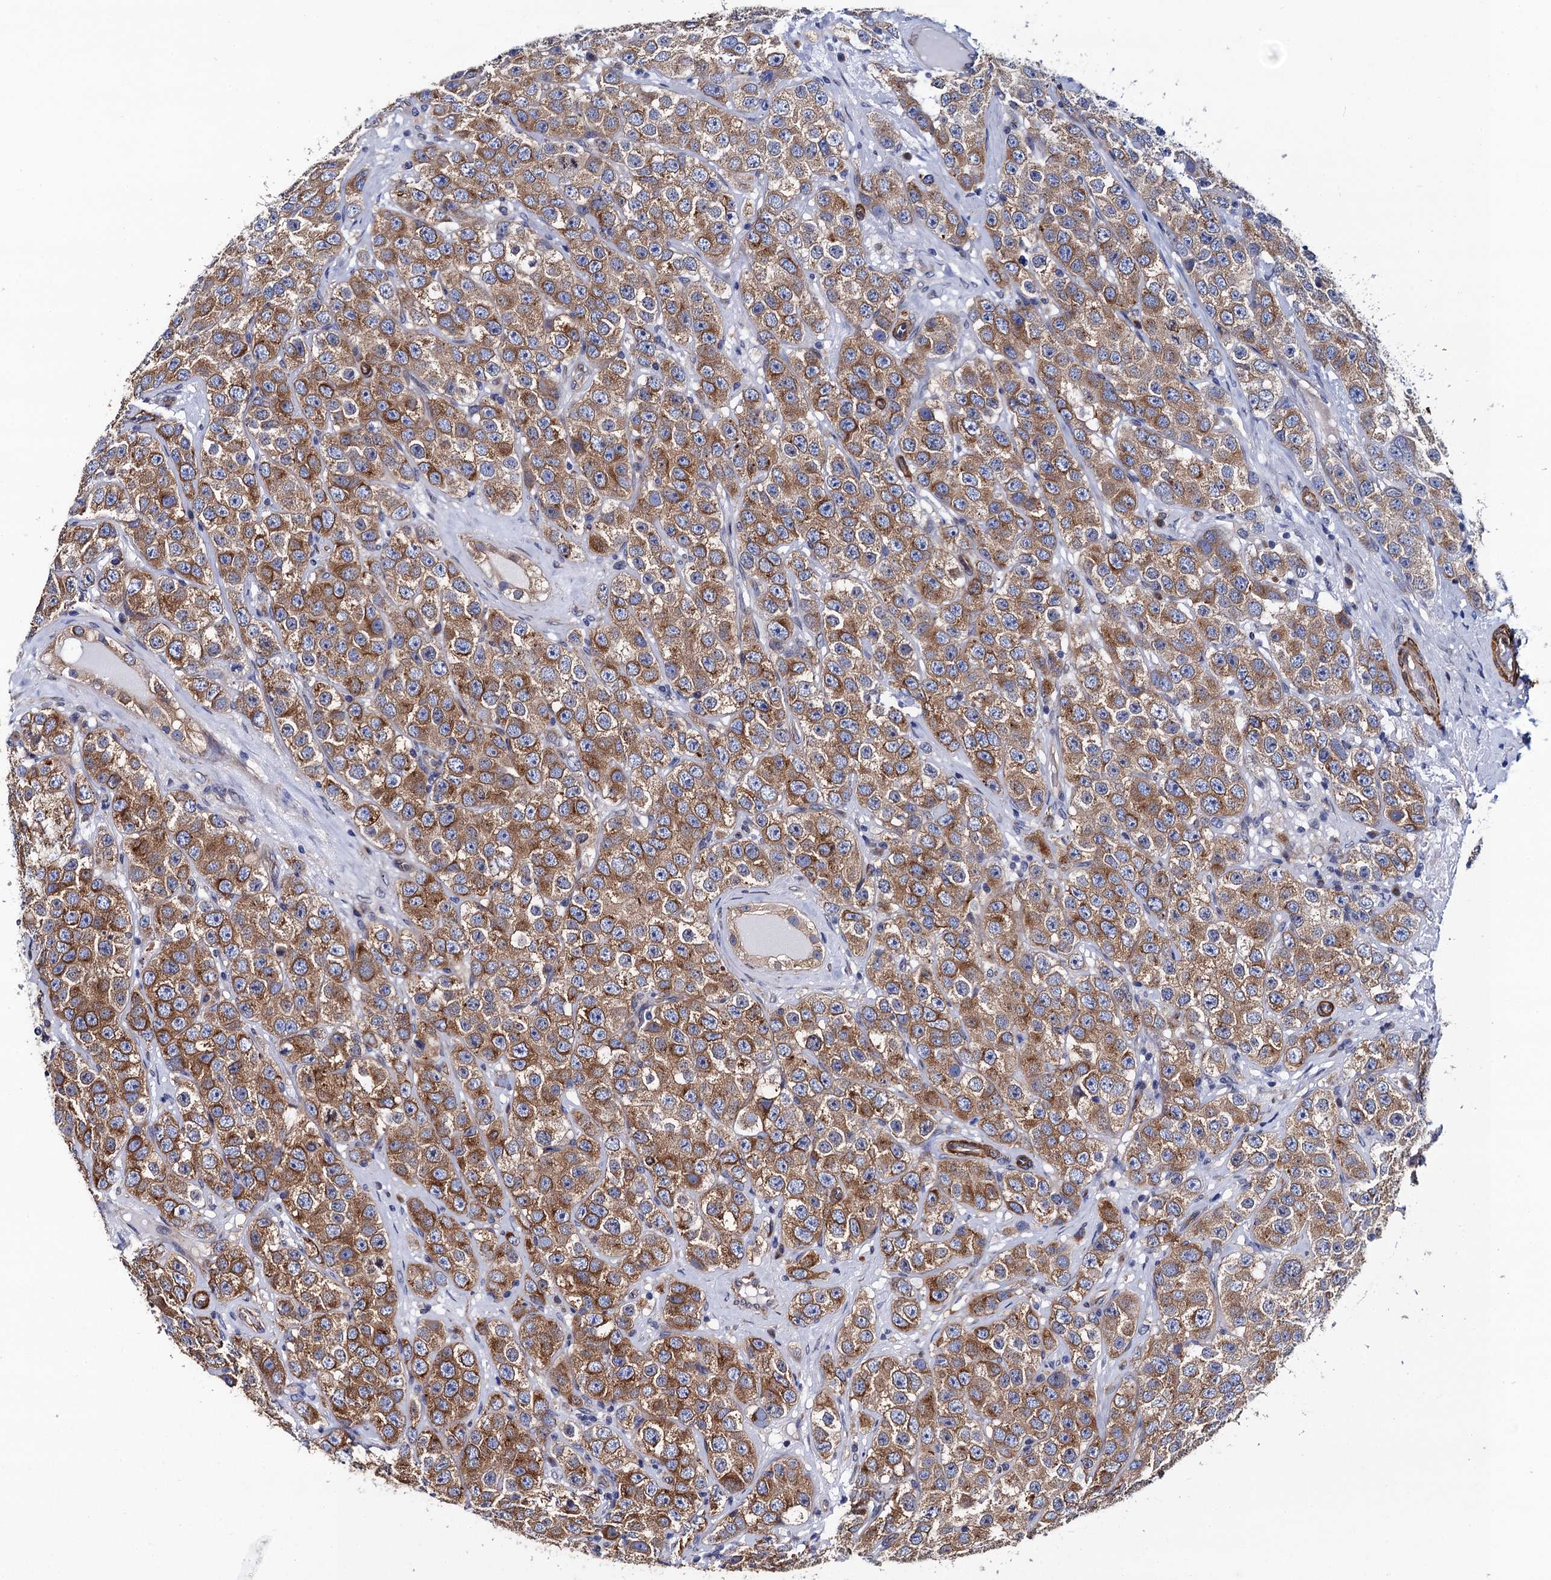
{"staining": {"intensity": "moderate", "quantity": ">75%", "location": "cytoplasmic/membranous"}, "tissue": "testis cancer", "cell_type": "Tumor cells", "image_type": "cancer", "snomed": [{"axis": "morphology", "description": "Seminoma, NOS"}, {"axis": "topography", "description": "Testis"}], "caption": "Testis seminoma stained with IHC displays moderate cytoplasmic/membranous staining in approximately >75% of tumor cells. (DAB (3,3'-diaminobenzidine) = brown stain, brightfield microscopy at high magnification).", "gene": "ZDHHC18", "patient": {"sex": "male", "age": 28}}